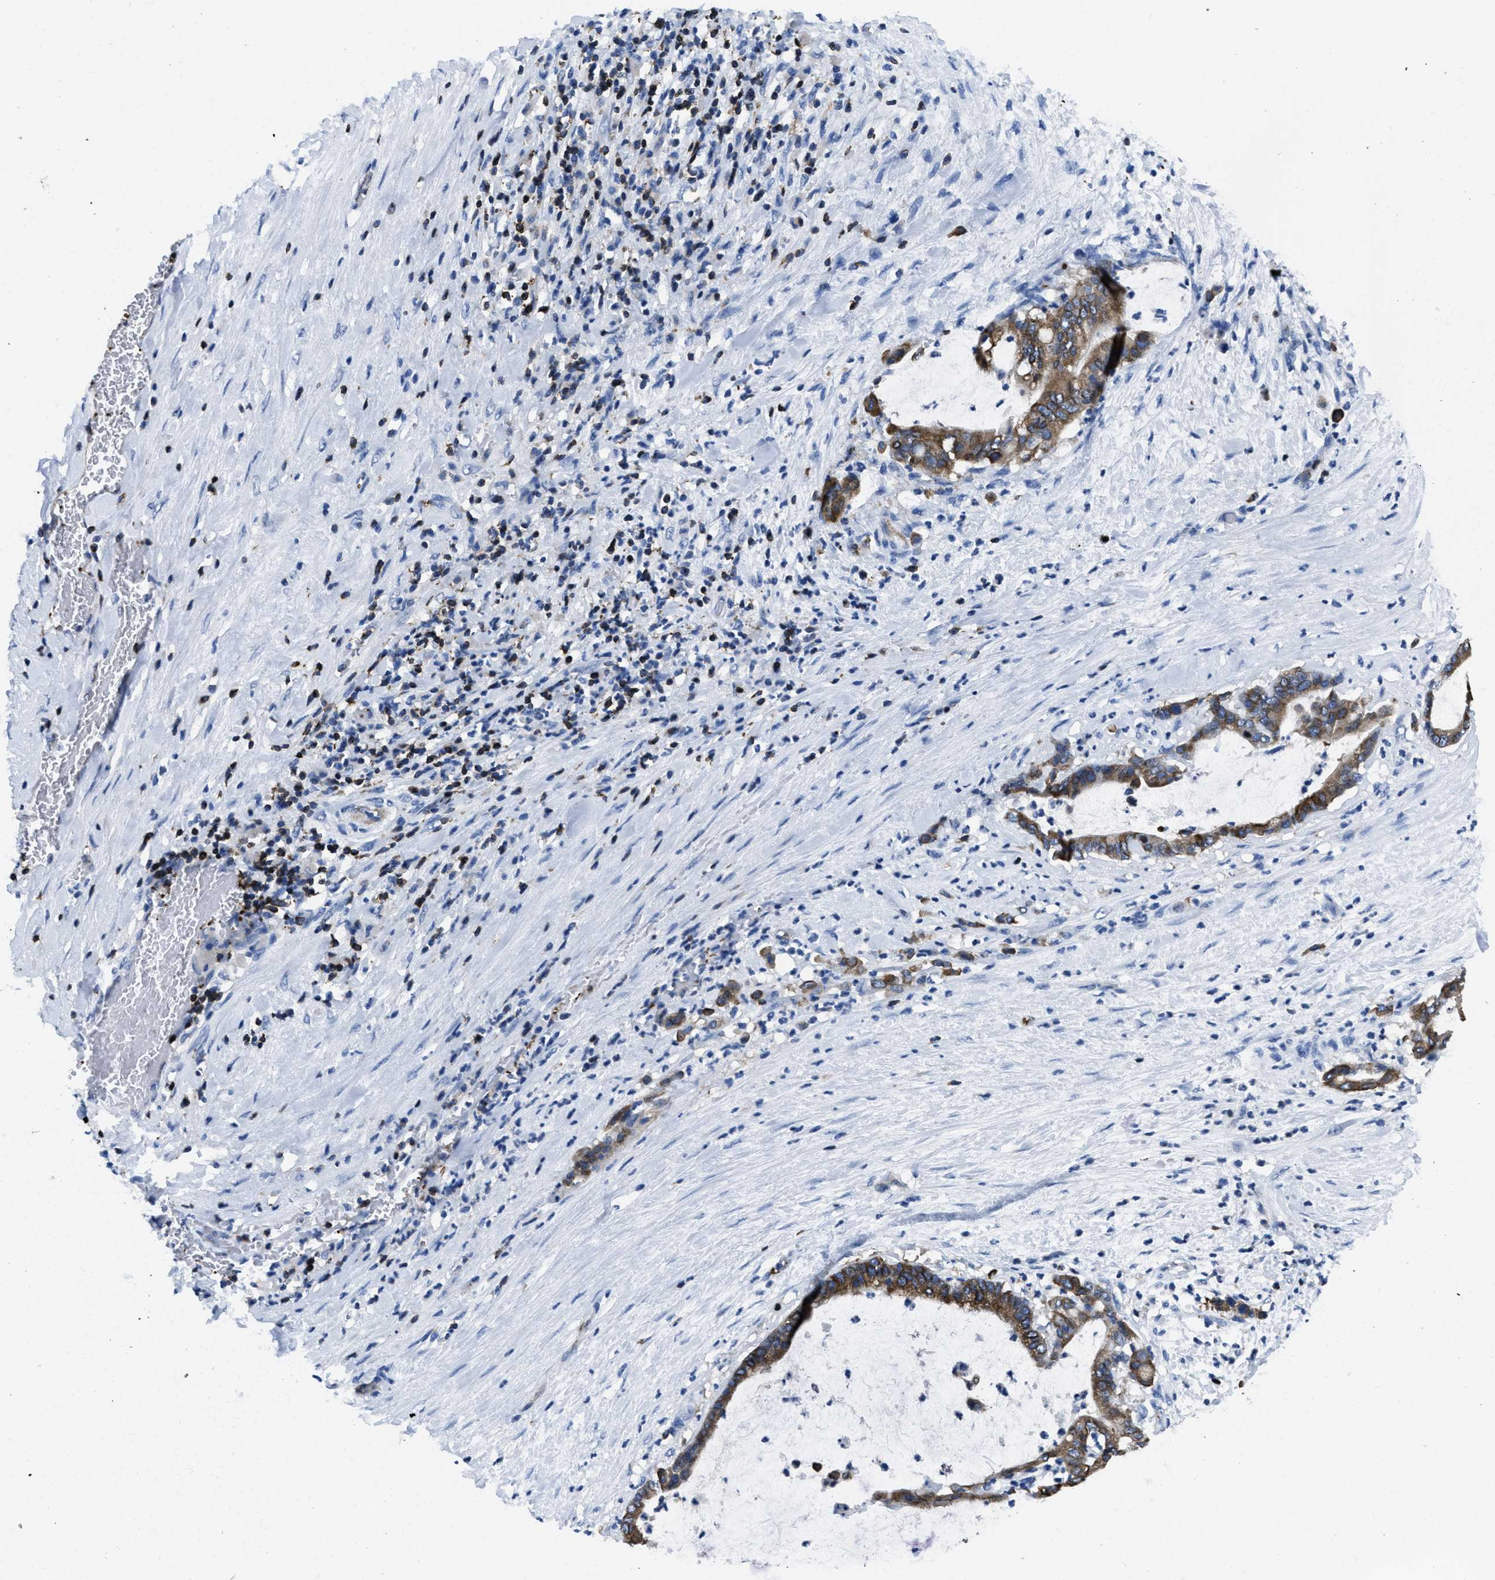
{"staining": {"intensity": "strong", "quantity": ">75%", "location": "cytoplasmic/membranous"}, "tissue": "pancreatic cancer", "cell_type": "Tumor cells", "image_type": "cancer", "snomed": [{"axis": "morphology", "description": "Adenocarcinoma, NOS"}, {"axis": "topography", "description": "Pancreas"}], "caption": "The image demonstrates staining of adenocarcinoma (pancreatic), revealing strong cytoplasmic/membranous protein expression (brown color) within tumor cells.", "gene": "ITGA3", "patient": {"sex": "male", "age": 41}}